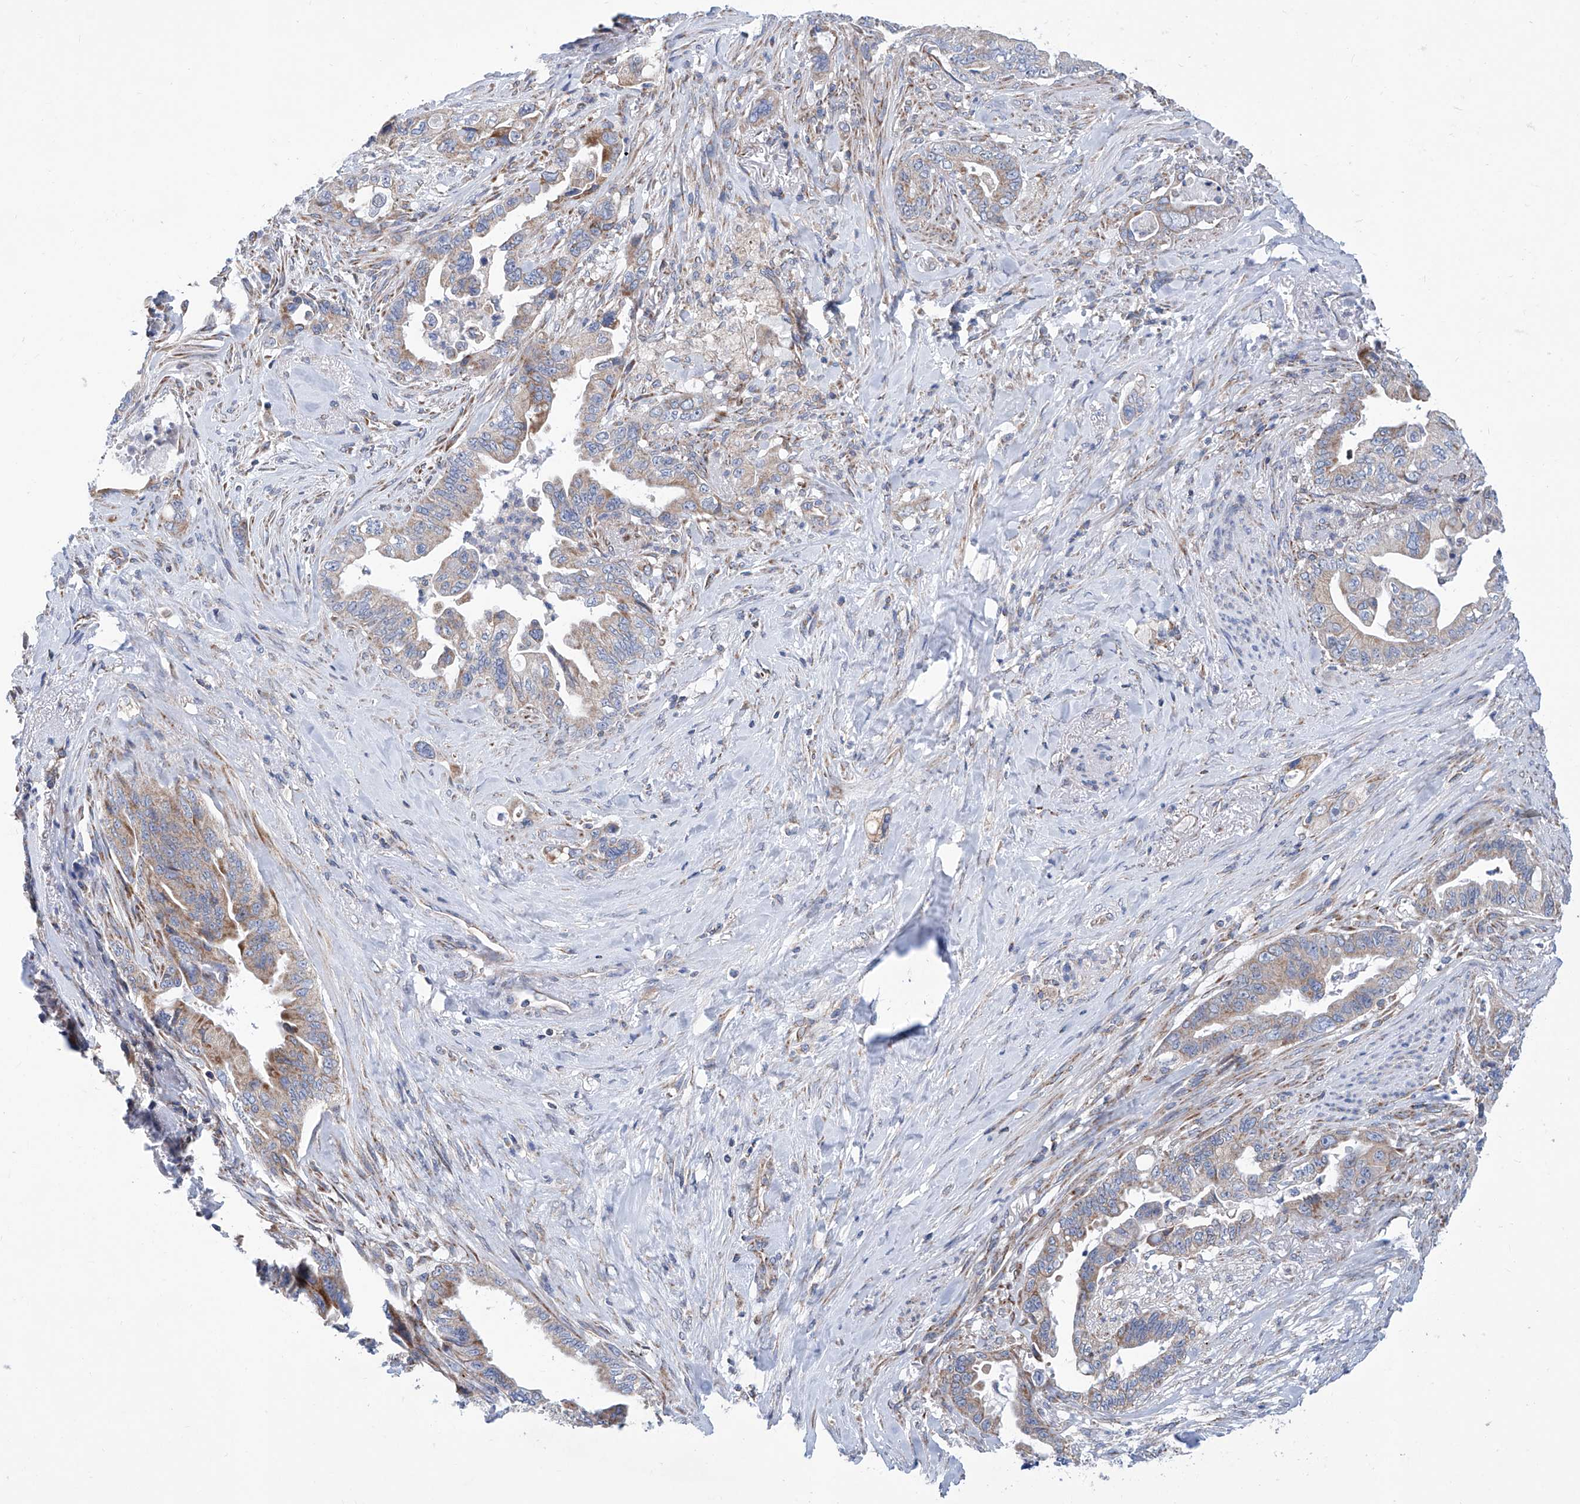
{"staining": {"intensity": "moderate", "quantity": "<25%", "location": "cytoplasmic/membranous"}, "tissue": "pancreatic cancer", "cell_type": "Tumor cells", "image_type": "cancer", "snomed": [{"axis": "morphology", "description": "Adenocarcinoma, NOS"}, {"axis": "topography", "description": "Pancreas"}], "caption": "A low amount of moderate cytoplasmic/membranous staining is seen in approximately <25% of tumor cells in pancreatic cancer (adenocarcinoma) tissue.", "gene": "MAD2L1", "patient": {"sex": "male", "age": 70}}